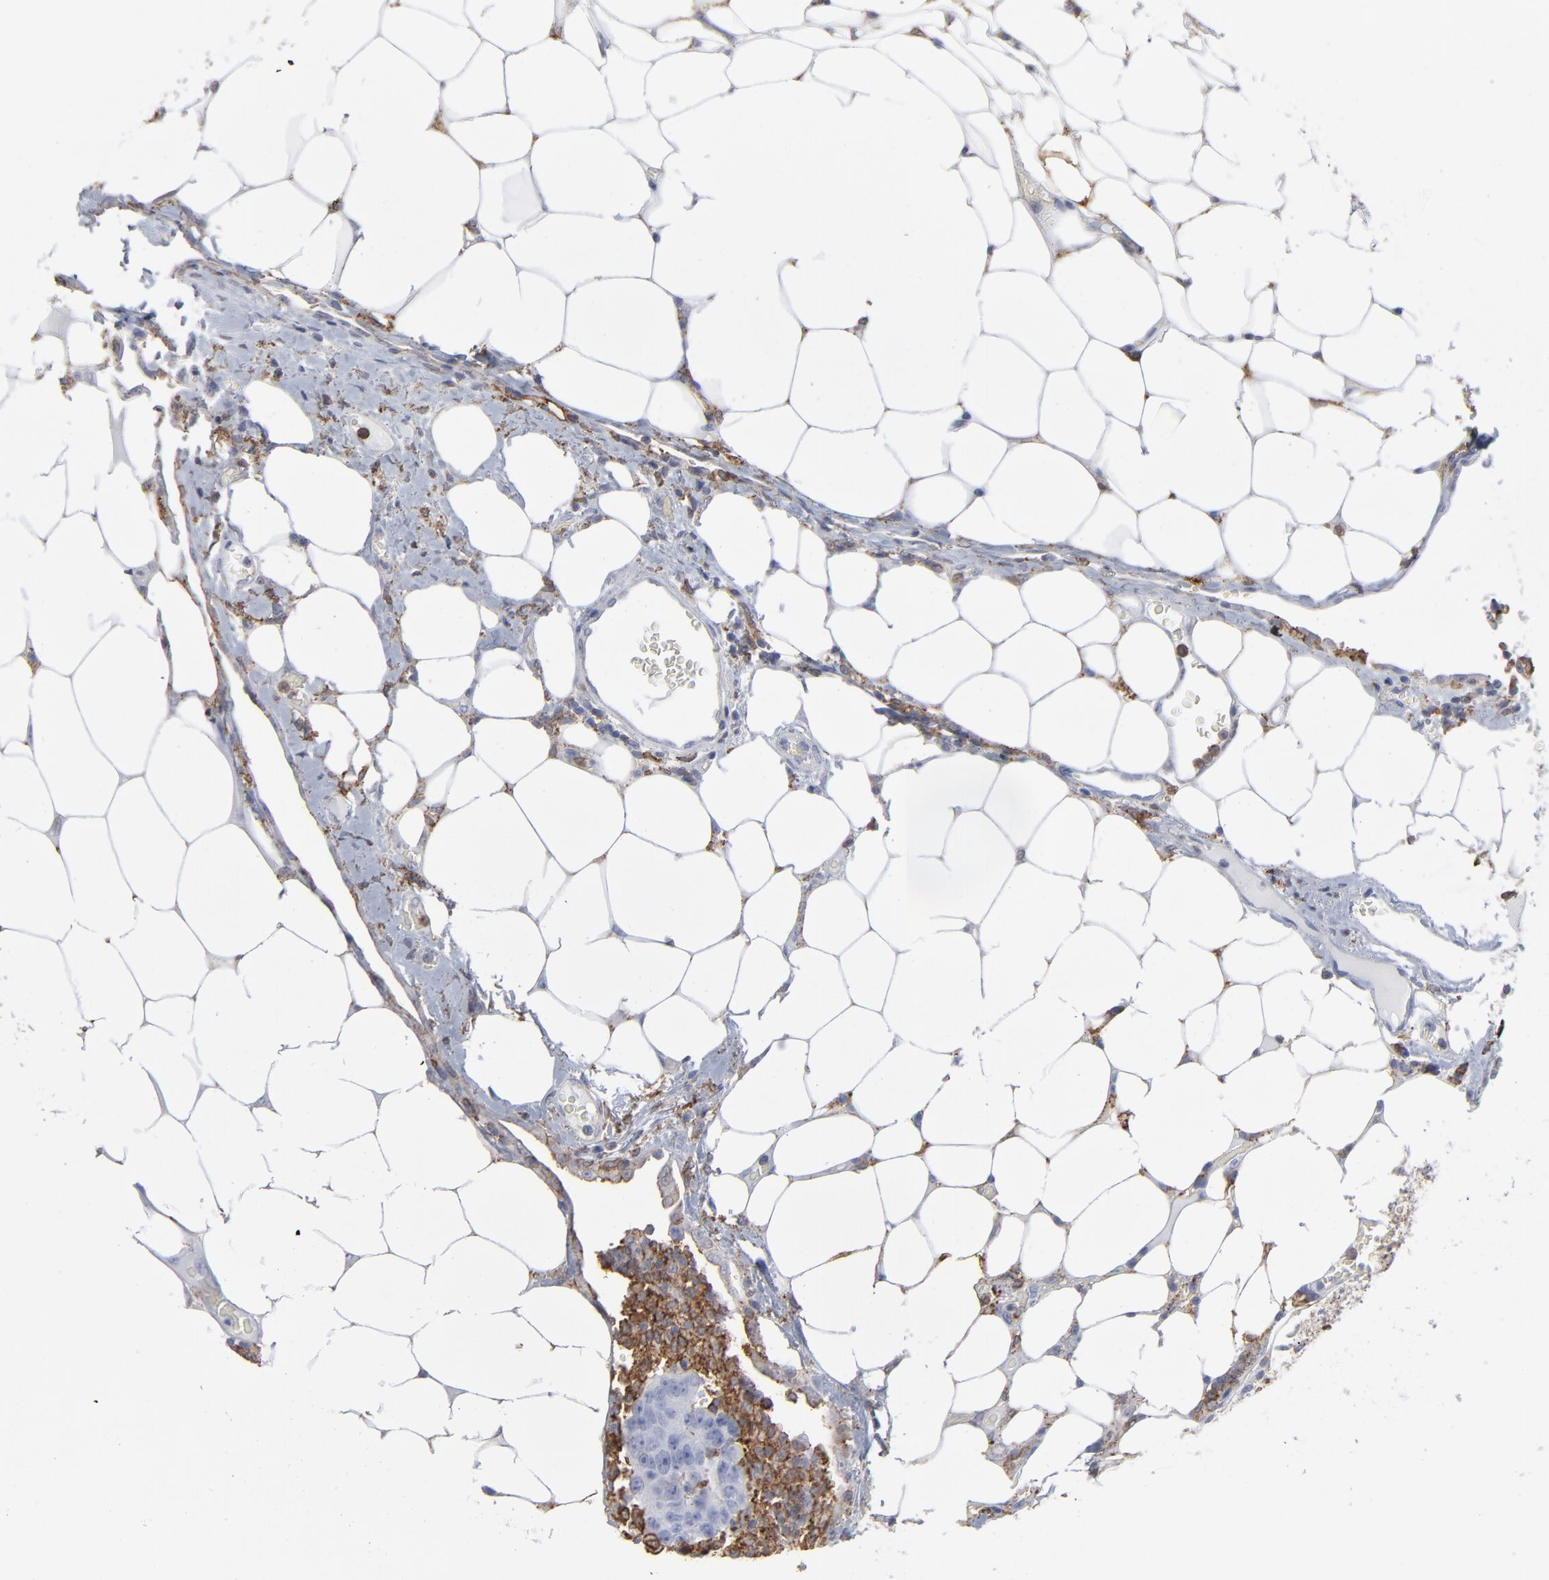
{"staining": {"intensity": "negative", "quantity": "none", "location": "none"}, "tissue": "colorectal cancer", "cell_type": "Tumor cells", "image_type": "cancer", "snomed": [{"axis": "morphology", "description": "Adenocarcinoma, NOS"}, {"axis": "topography", "description": "Colon"}], "caption": "Human colorectal cancer stained for a protein using immunohistochemistry displays no expression in tumor cells.", "gene": "ANXA5", "patient": {"sex": "female", "age": 86}}